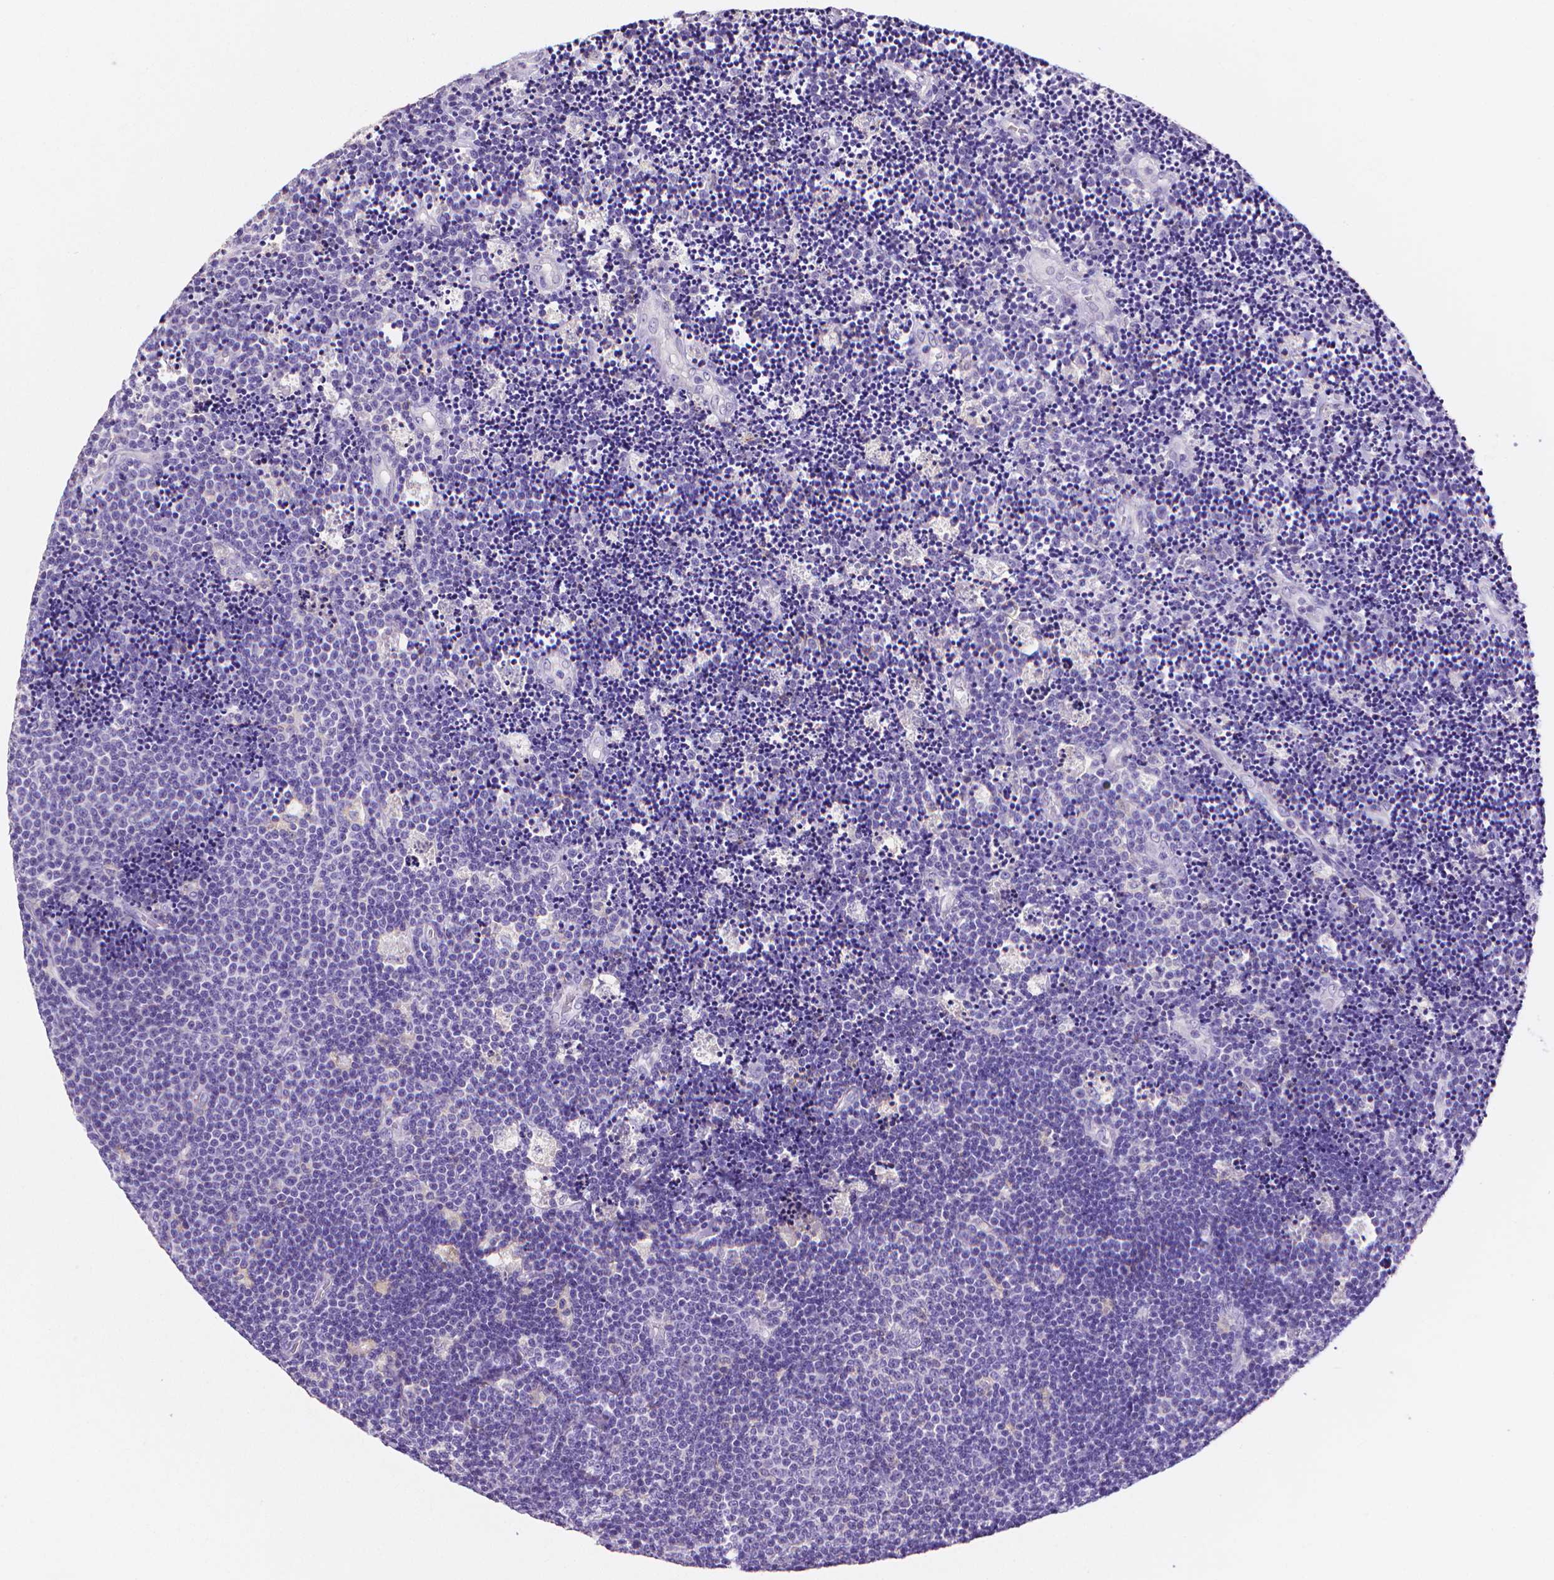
{"staining": {"intensity": "negative", "quantity": "none", "location": "none"}, "tissue": "lymphoma", "cell_type": "Tumor cells", "image_type": "cancer", "snomed": [{"axis": "morphology", "description": "Malignant lymphoma, non-Hodgkin's type, Low grade"}, {"axis": "topography", "description": "Brain"}], "caption": "IHC photomicrograph of human malignant lymphoma, non-Hodgkin's type (low-grade) stained for a protein (brown), which shows no positivity in tumor cells.", "gene": "CD4", "patient": {"sex": "female", "age": 66}}